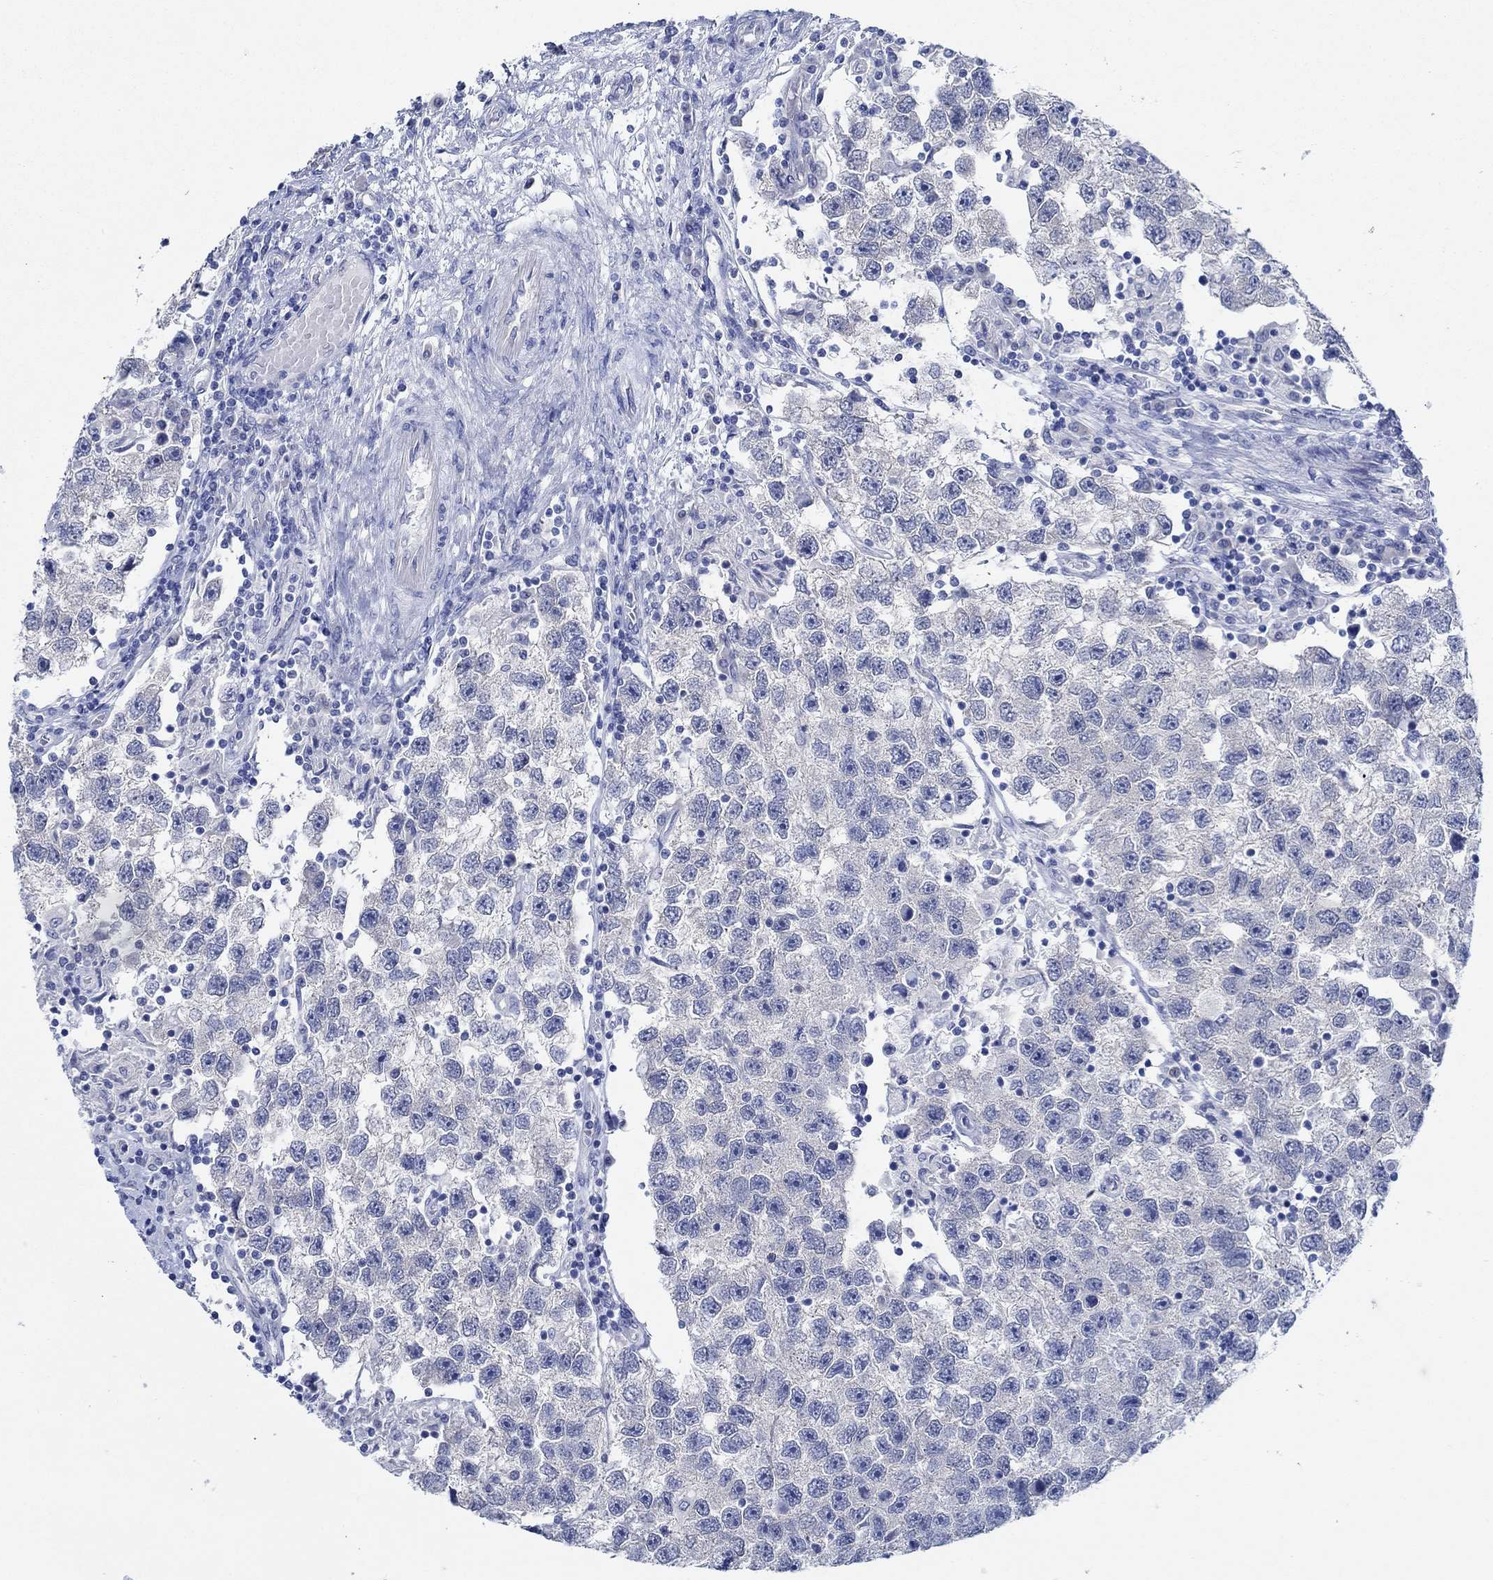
{"staining": {"intensity": "negative", "quantity": "none", "location": "none"}, "tissue": "testis cancer", "cell_type": "Tumor cells", "image_type": "cancer", "snomed": [{"axis": "morphology", "description": "Seminoma, NOS"}, {"axis": "topography", "description": "Testis"}], "caption": "Tumor cells are negative for protein expression in human seminoma (testis).", "gene": "ZNF671", "patient": {"sex": "male", "age": 26}}